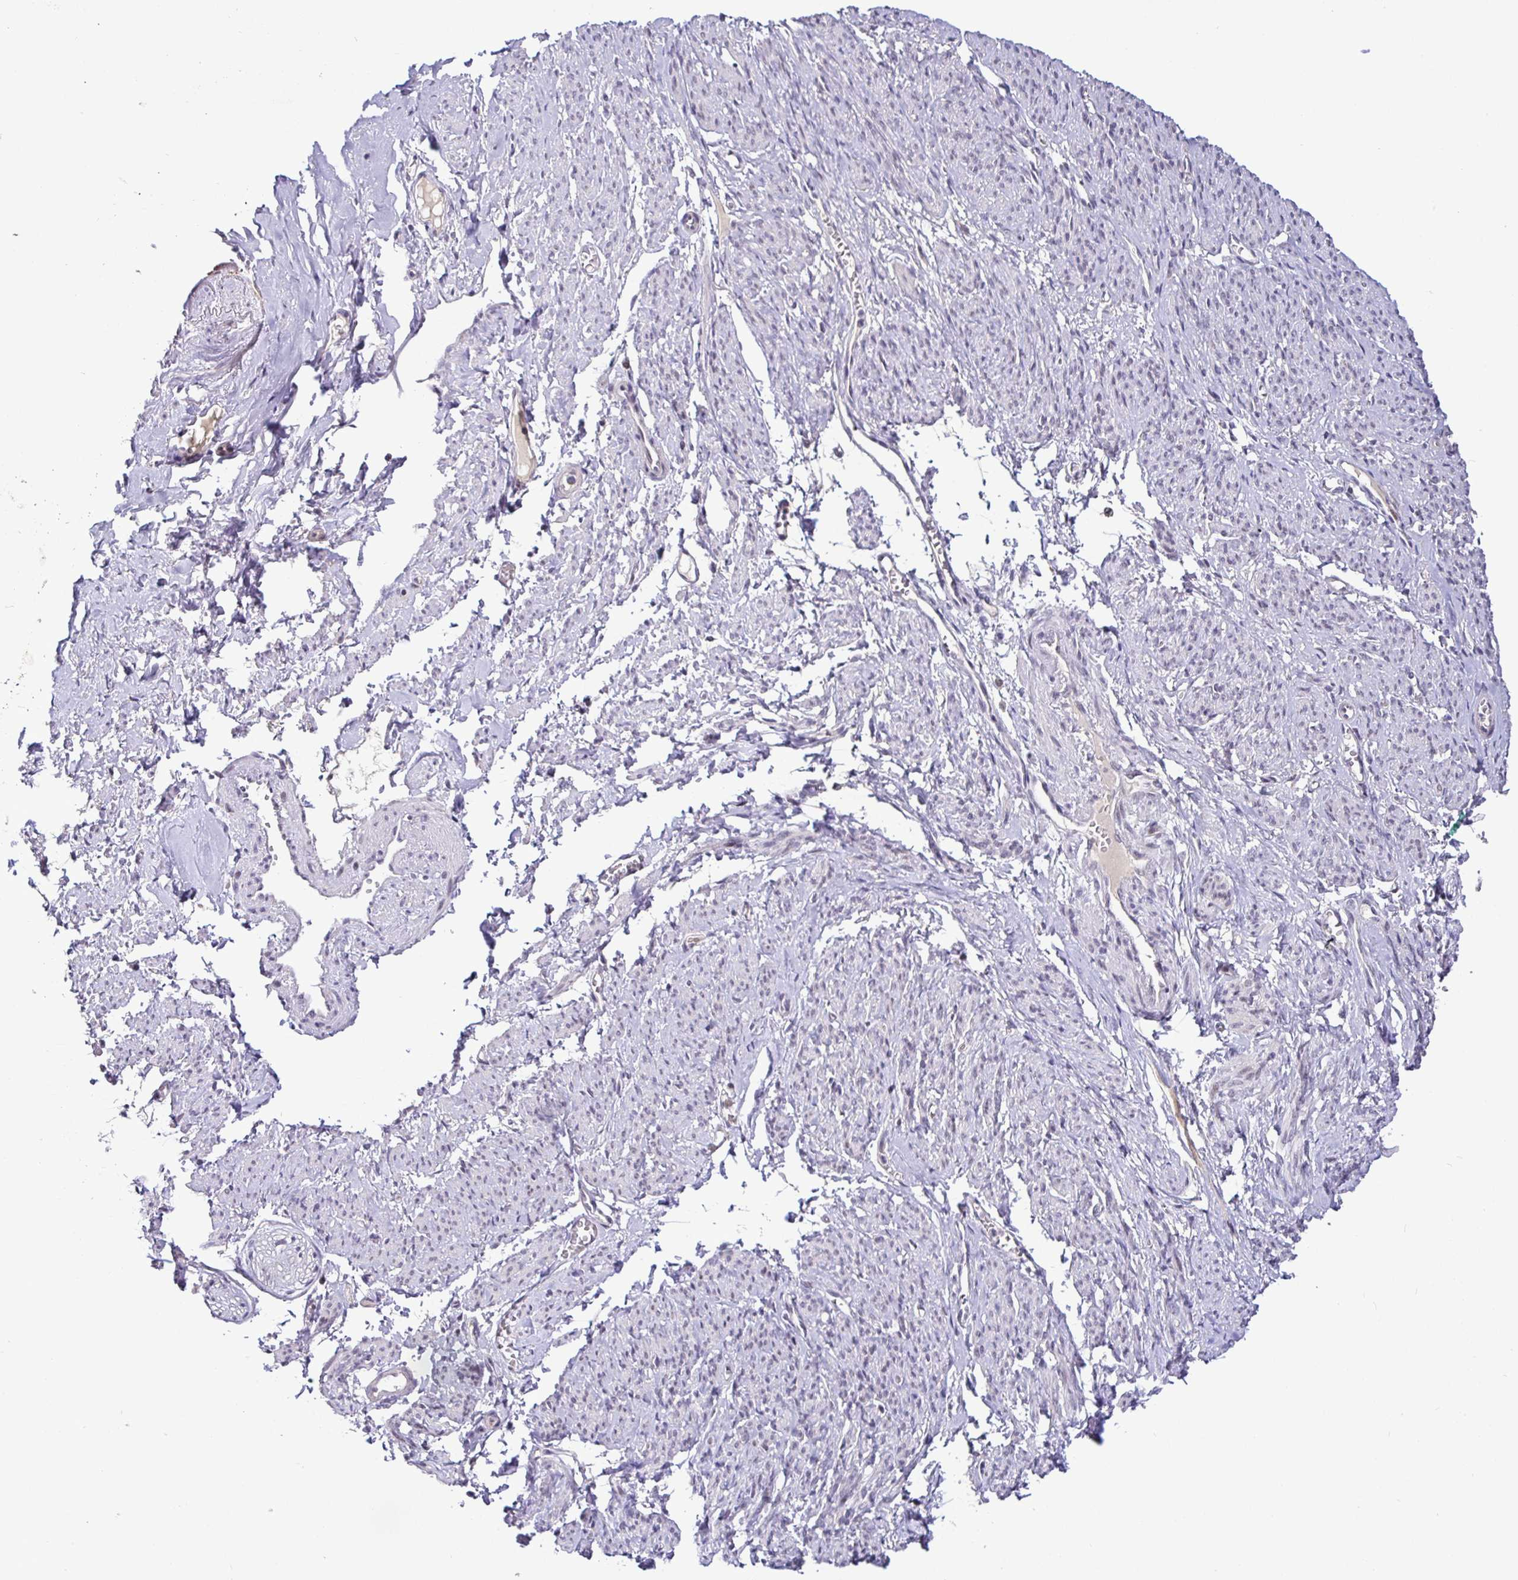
{"staining": {"intensity": "moderate", "quantity": "<25%", "location": "nuclear"}, "tissue": "smooth muscle", "cell_type": "Smooth muscle cells", "image_type": "normal", "snomed": [{"axis": "morphology", "description": "Normal tissue, NOS"}, {"axis": "topography", "description": "Smooth muscle"}], "caption": "A histopathology image of smooth muscle stained for a protein shows moderate nuclear brown staining in smooth muscle cells.", "gene": "NUP188", "patient": {"sex": "female", "age": 65}}